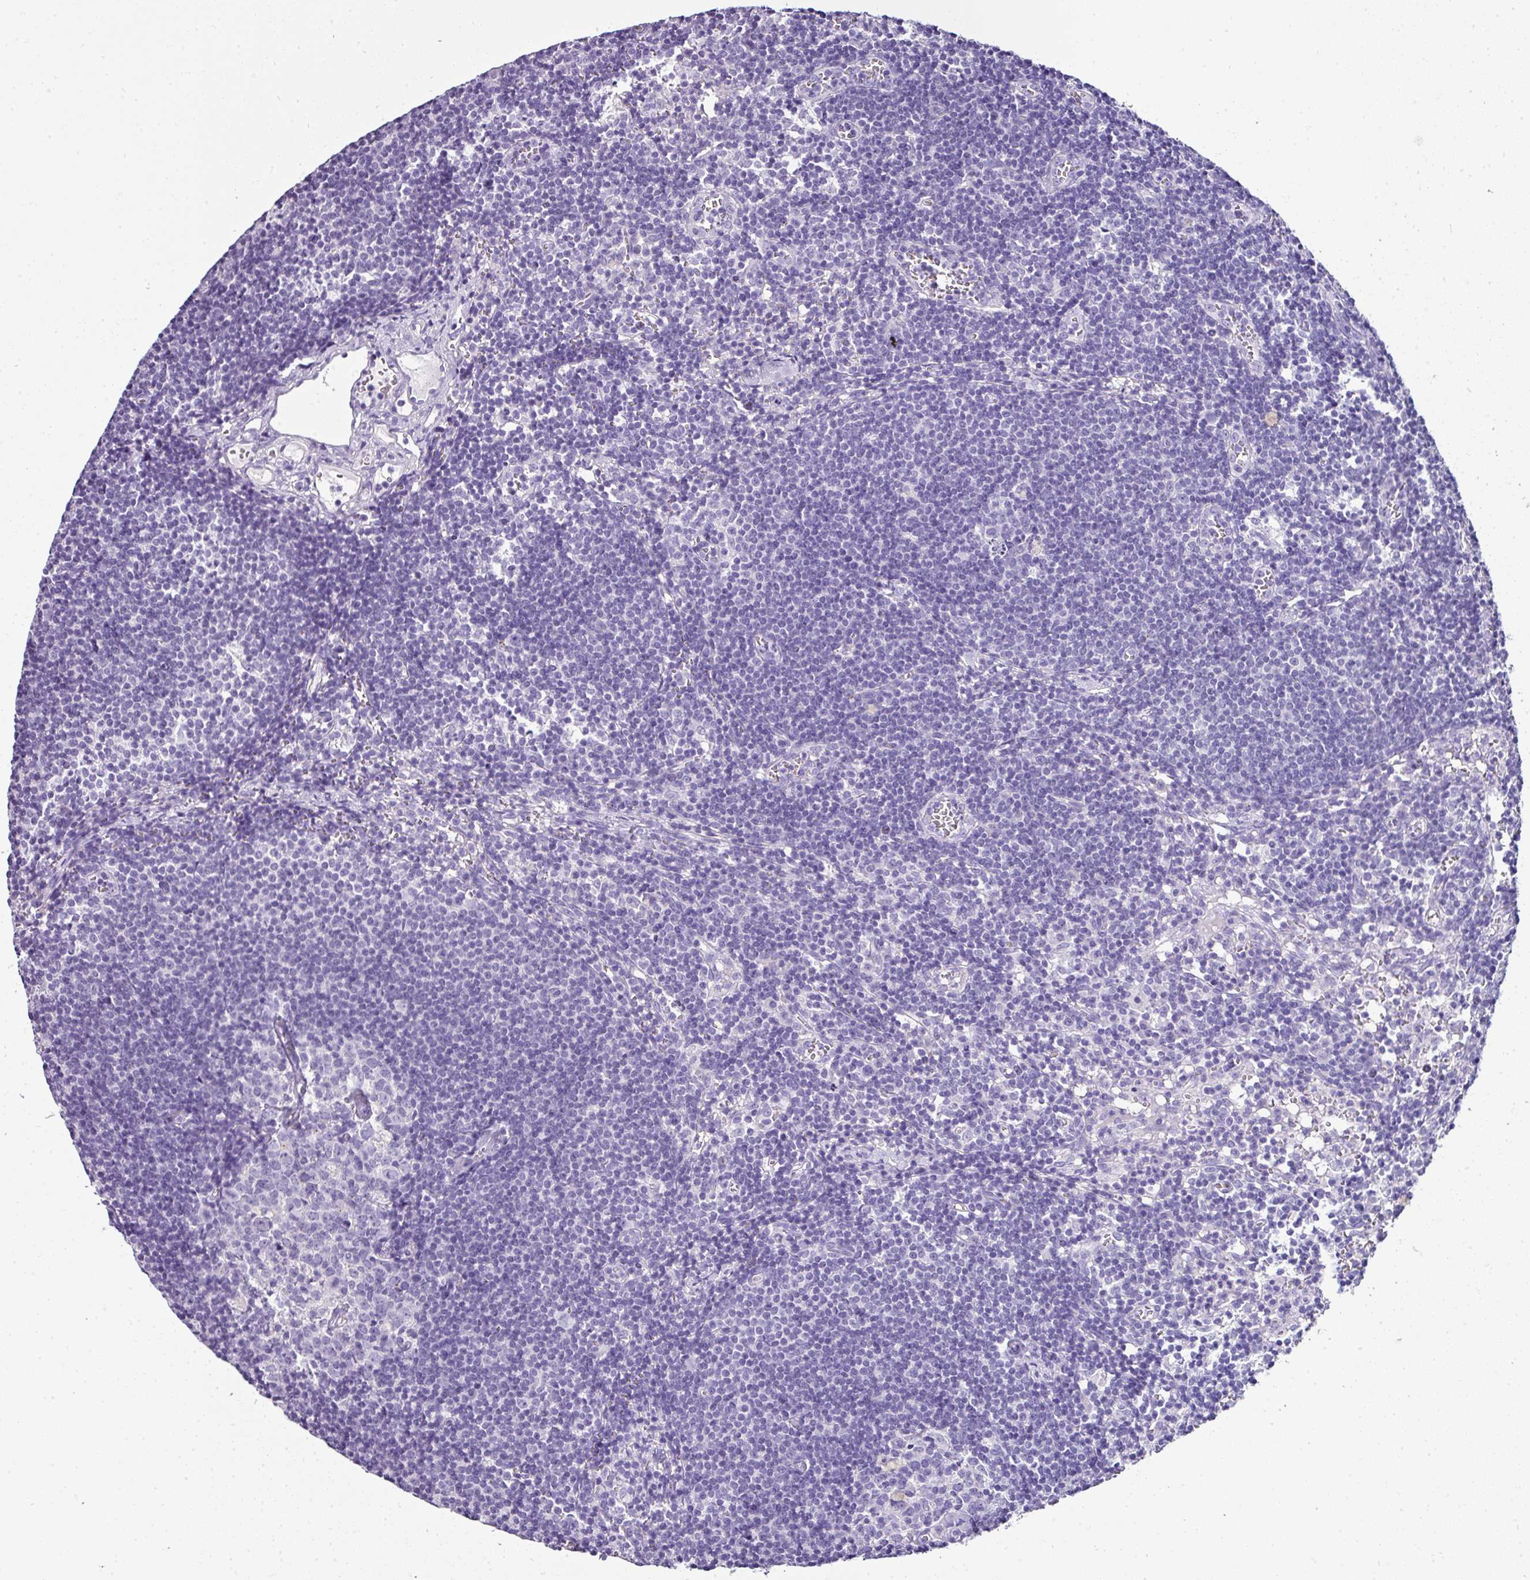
{"staining": {"intensity": "negative", "quantity": "none", "location": "none"}, "tissue": "lymph node", "cell_type": "Germinal center cells", "image_type": "normal", "snomed": [{"axis": "morphology", "description": "Normal tissue, NOS"}, {"axis": "topography", "description": "Lymph node"}], "caption": "Immunohistochemistry image of unremarkable human lymph node stained for a protein (brown), which displays no expression in germinal center cells.", "gene": "NAPSA", "patient": {"sex": "female", "age": 27}}